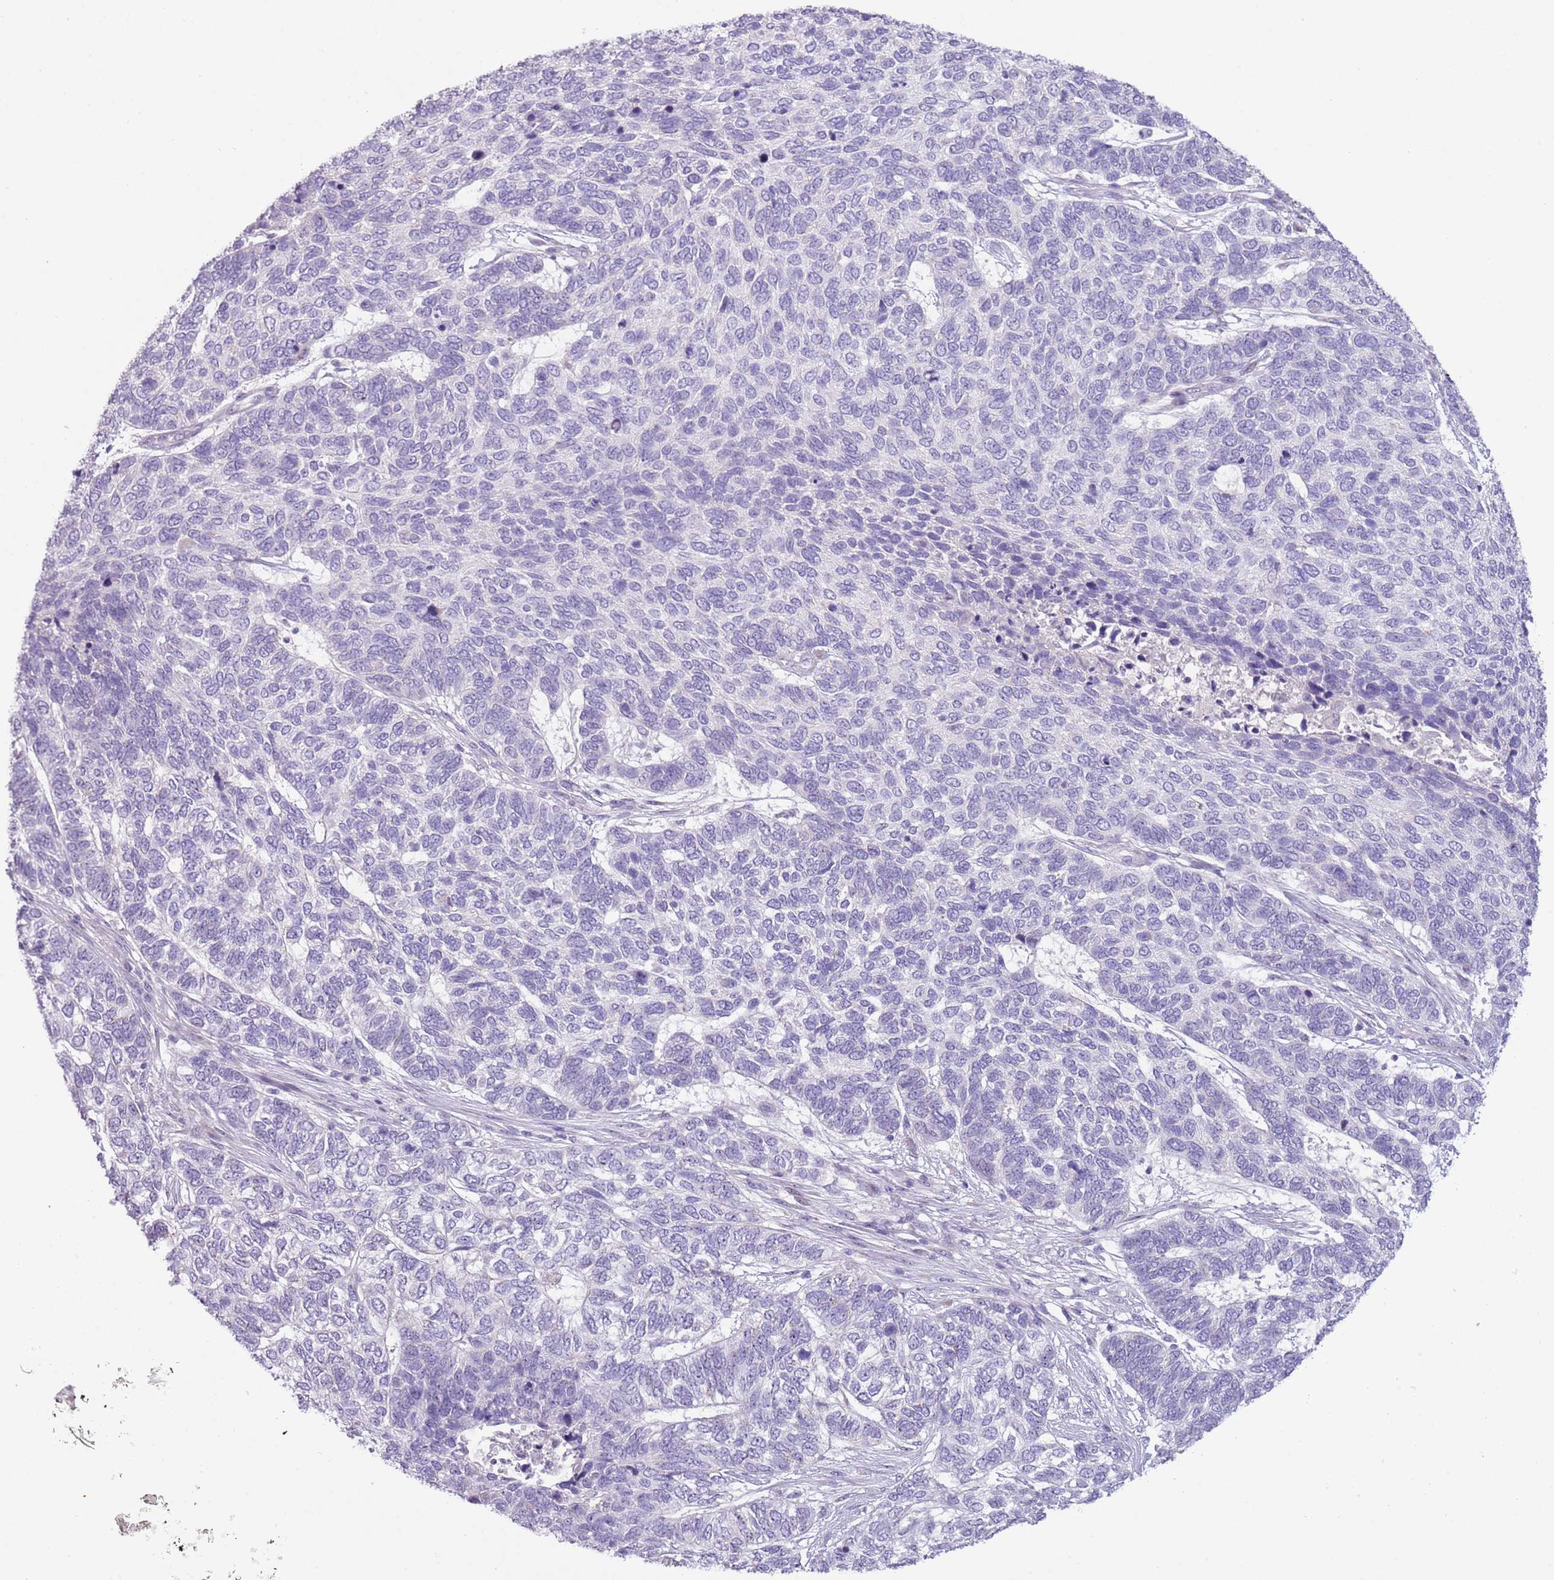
{"staining": {"intensity": "negative", "quantity": "none", "location": "none"}, "tissue": "skin cancer", "cell_type": "Tumor cells", "image_type": "cancer", "snomed": [{"axis": "morphology", "description": "Basal cell carcinoma"}, {"axis": "topography", "description": "Skin"}], "caption": "Immunohistochemical staining of human basal cell carcinoma (skin) reveals no significant staining in tumor cells. The staining is performed using DAB brown chromogen with nuclei counter-stained in using hematoxylin.", "gene": "NBPF6", "patient": {"sex": "female", "age": 65}}